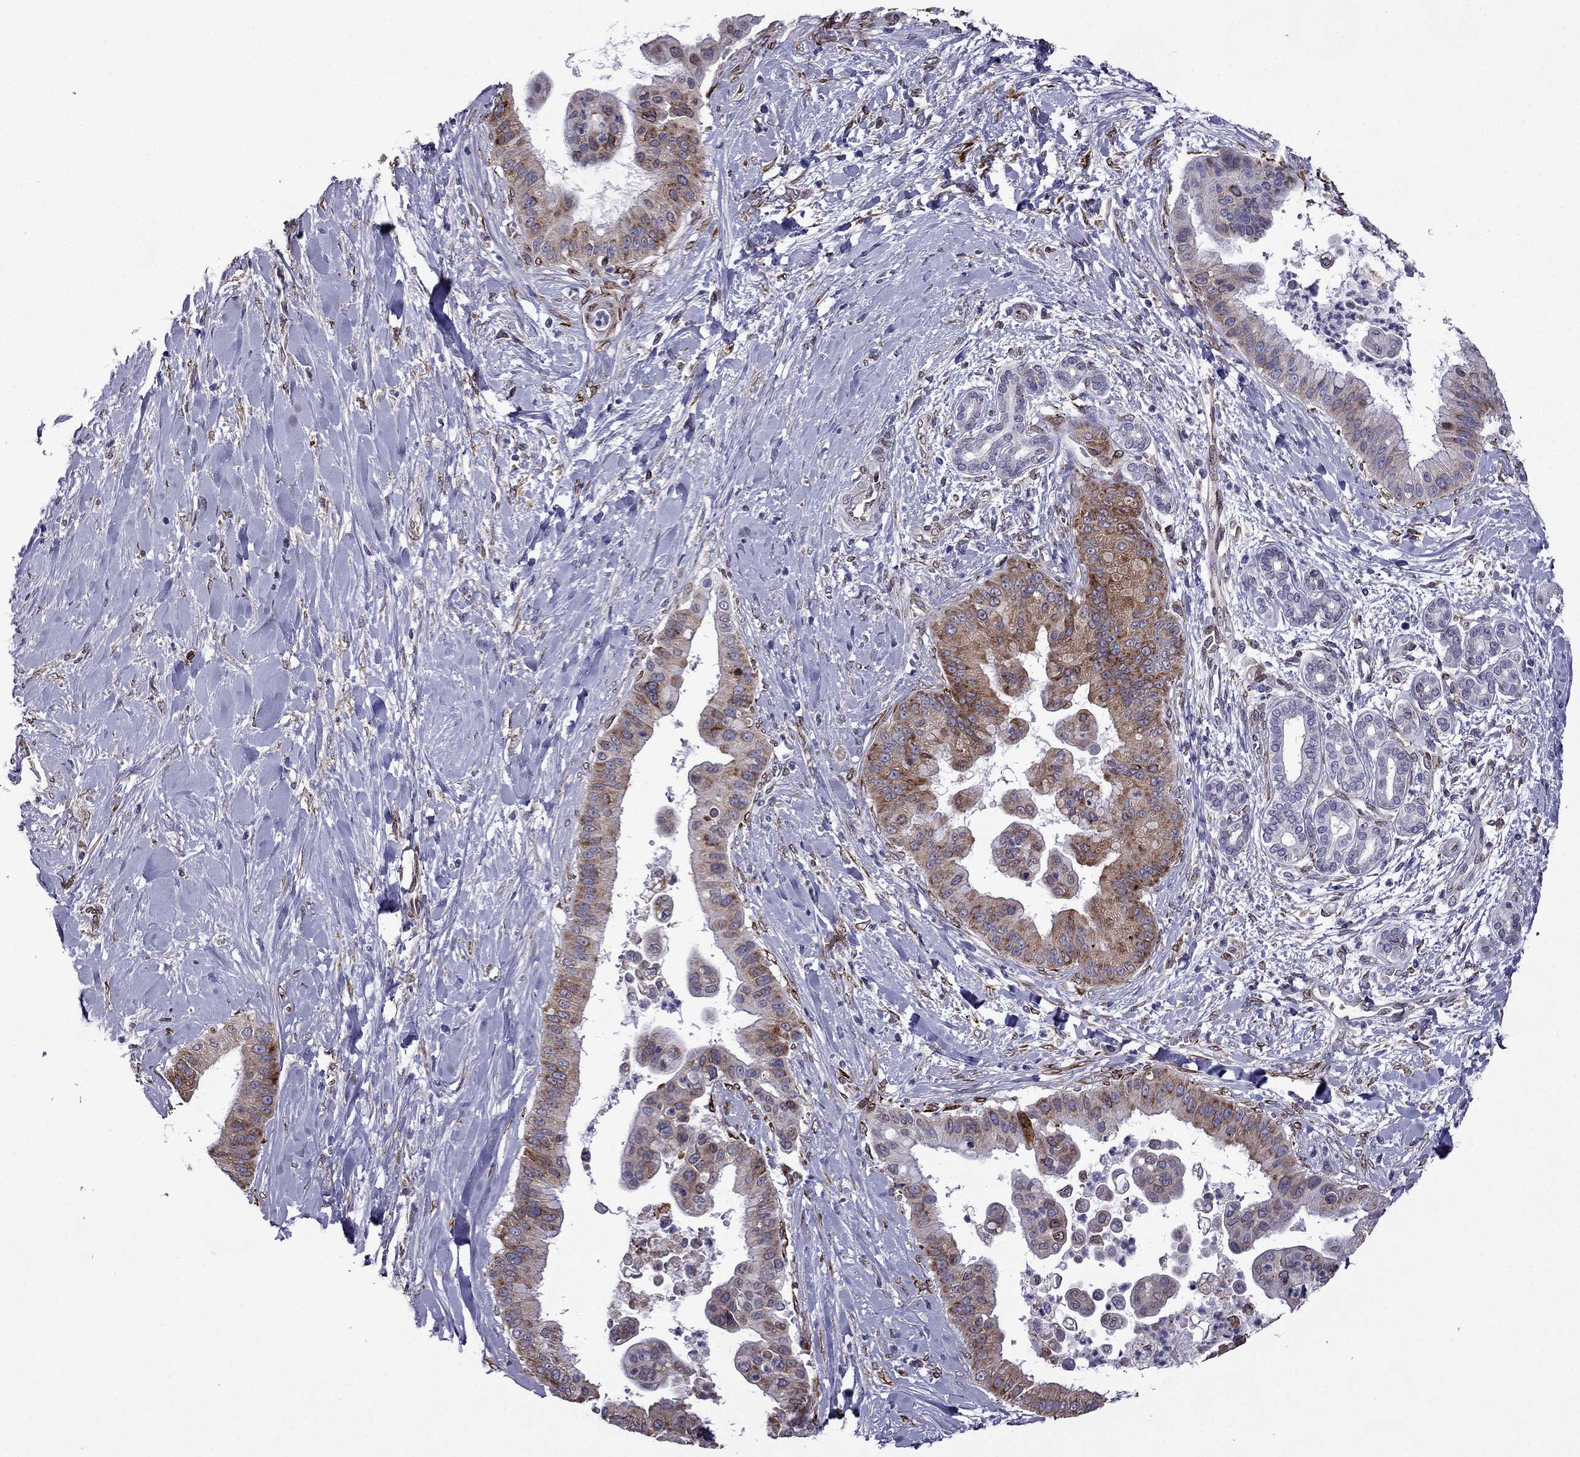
{"staining": {"intensity": "moderate", "quantity": ">75%", "location": "cytoplasmic/membranous"}, "tissue": "liver cancer", "cell_type": "Tumor cells", "image_type": "cancer", "snomed": [{"axis": "morphology", "description": "Cholangiocarcinoma"}, {"axis": "topography", "description": "Liver"}], "caption": "Protein staining of cholangiocarcinoma (liver) tissue shows moderate cytoplasmic/membranous expression in approximately >75% of tumor cells.", "gene": "IKBIP", "patient": {"sex": "female", "age": 54}}